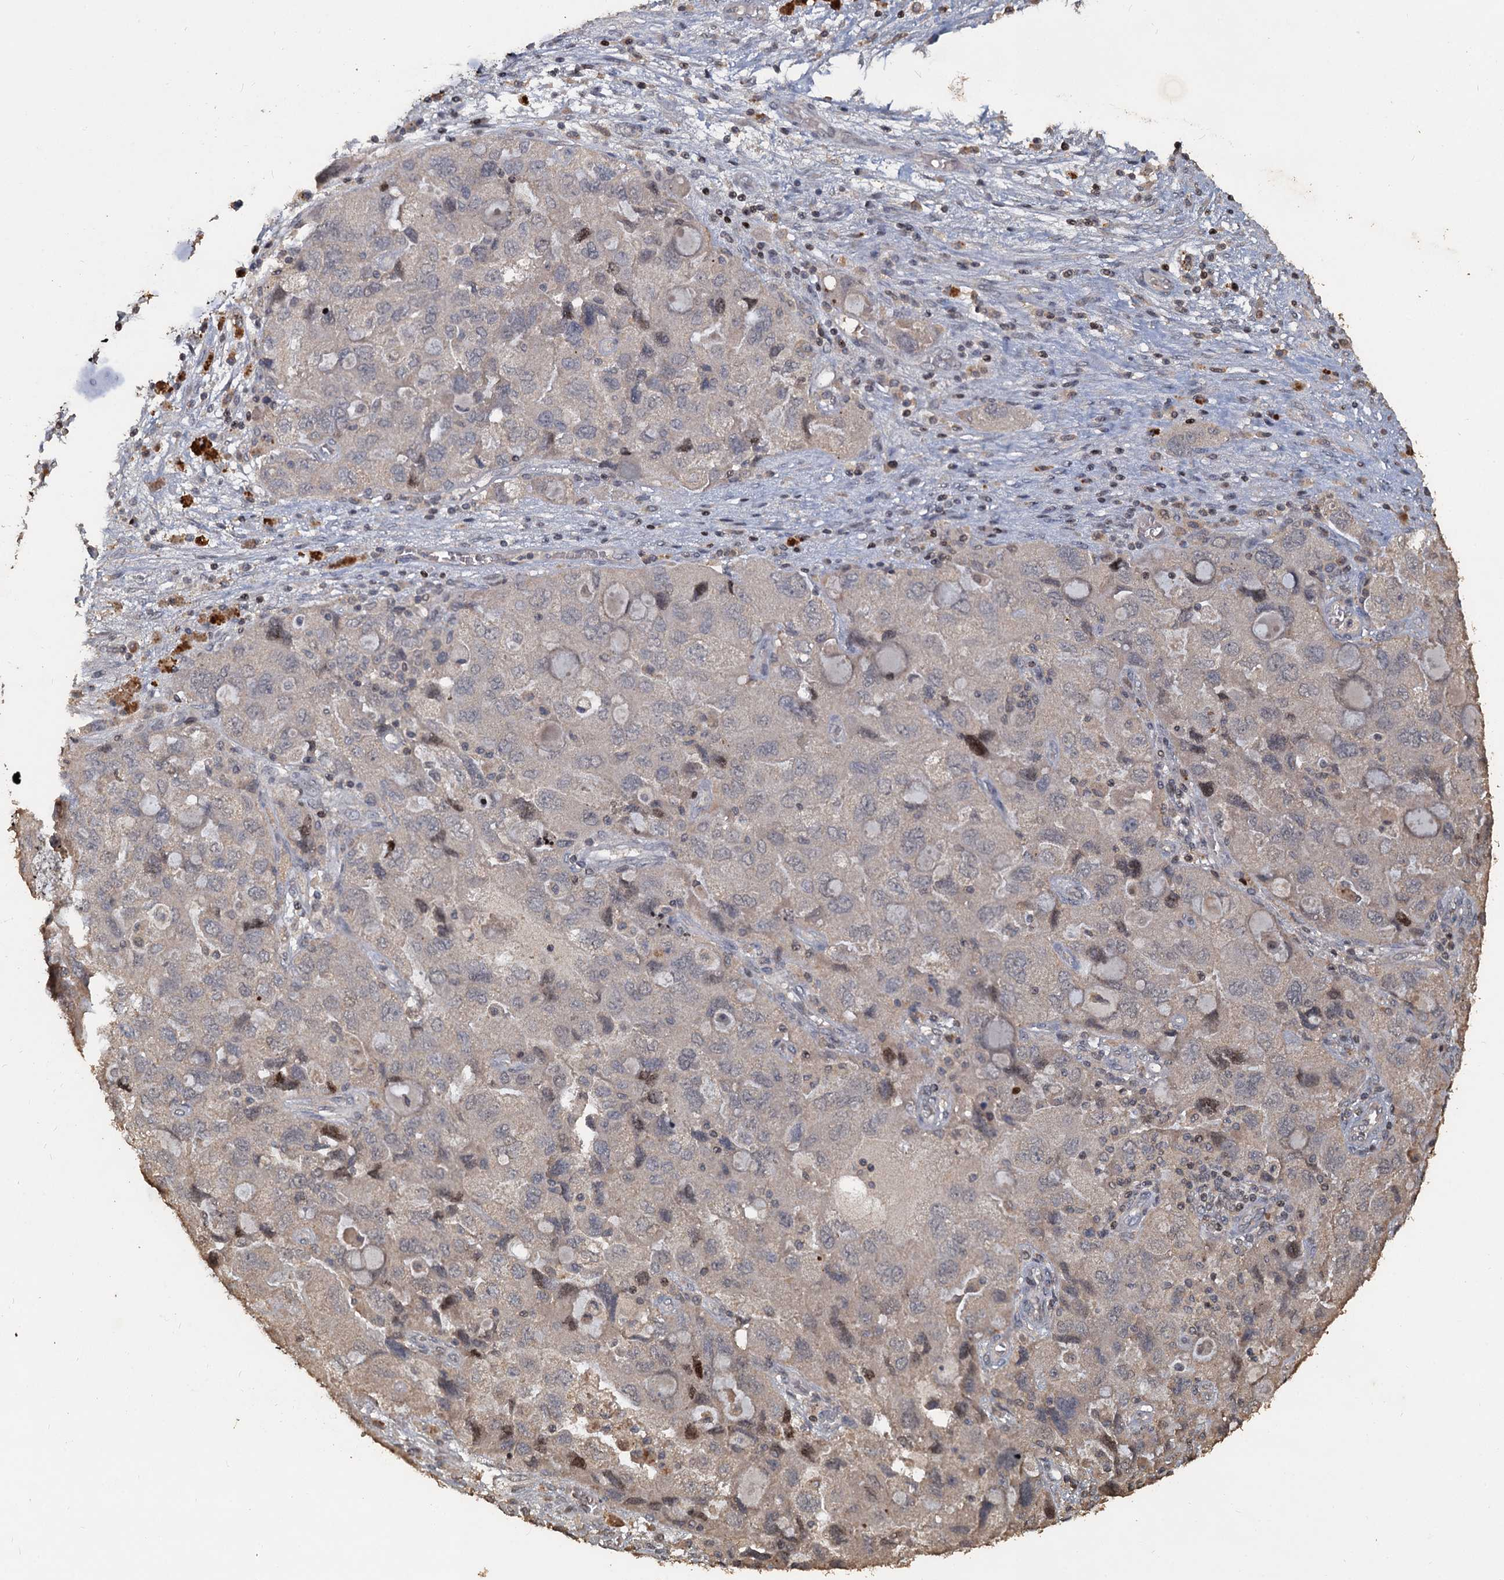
{"staining": {"intensity": "negative", "quantity": "none", "location": "none"}, "tissue": "ovarian cancer", "cell_type": "Tumor cells", "image_type": "cancer", "snomed": [{"axis": "morphology", "description": "Carcinoma, NOS"}, {"axis": "morphology", "description": "Cystadenocarcinoma, serous, NOS"}, {"axis": "topography", "description": "Ovary"}], "caption": "IHC photomicrograph of neoplastic tissue: ovarian cancer (serous cystadenocarcinoma) stained with DAB (3,3'-diaminobenzidine) exhibits no significant protein positivity in tumor cells. (Immunohistochemistry, brightfield microscopy, high magnification).", "gene": "CCDC61", "patient": {"sex": "female", "age": 69}}